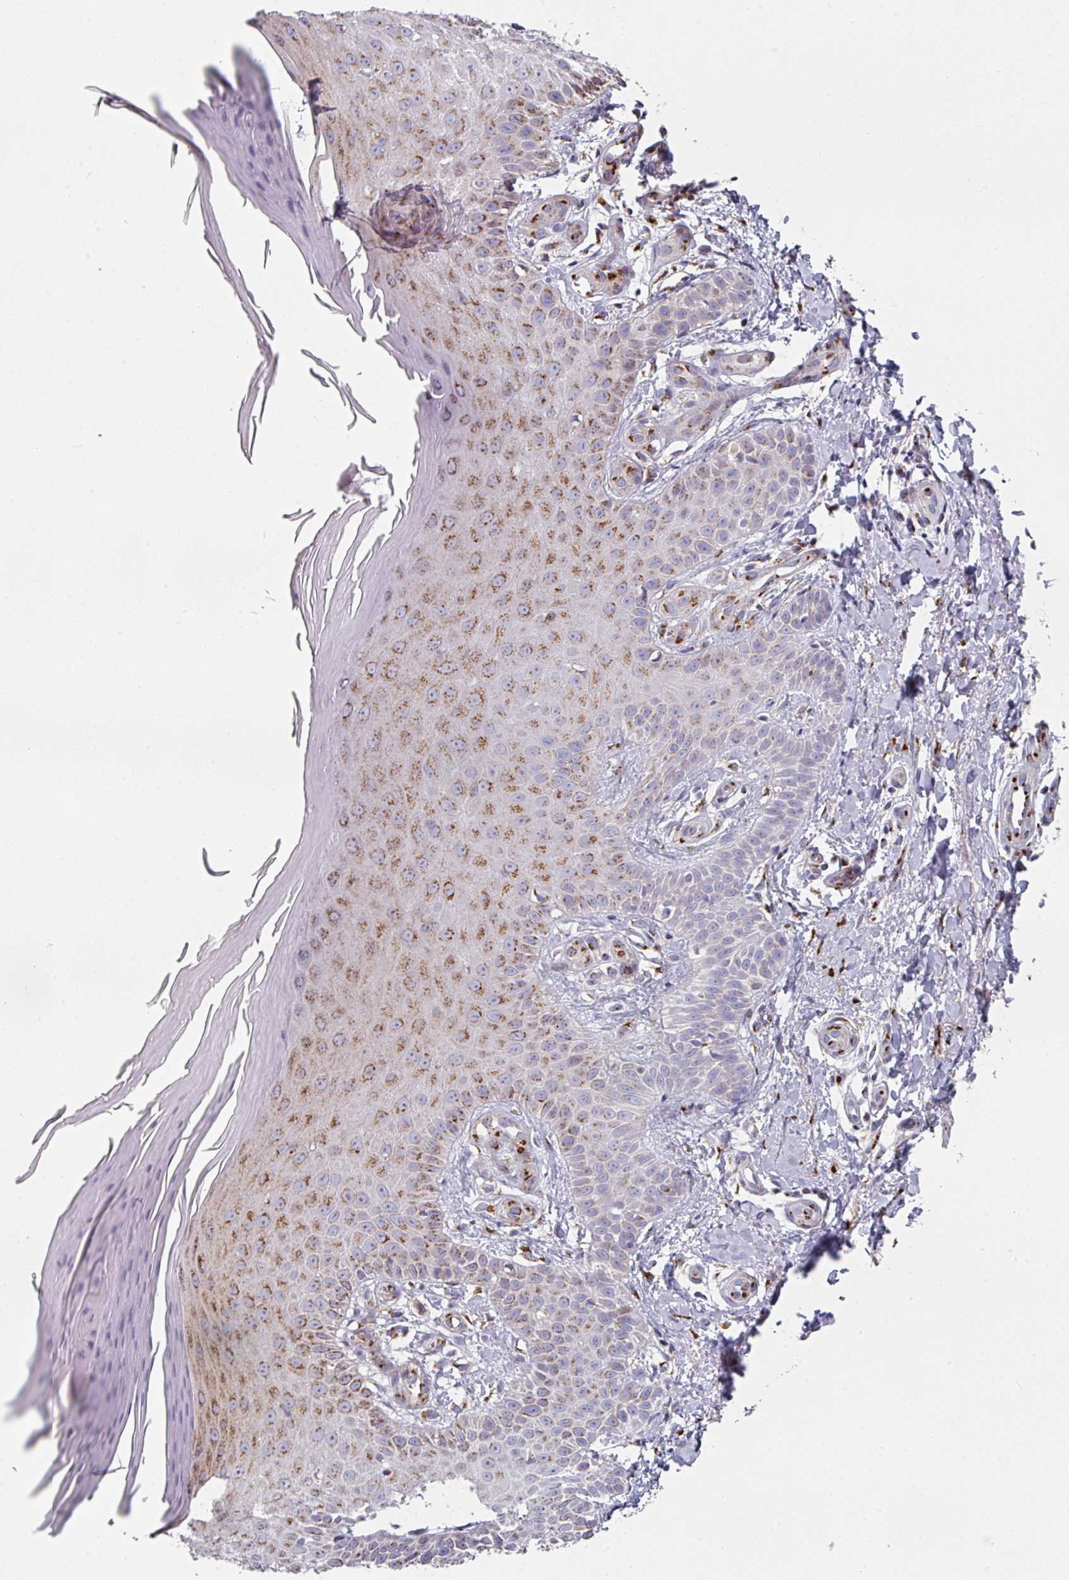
{"staining": {"intensity": "strong", "quantity": "25%-75%", "location": "cytoplasmic/membranous"}, "tissue": "skin", "cell_type": "Fibroblasts", "image_type": "normal", "snomed": [{"axis": "morphology", "description": "Normal tissue, NOS"}, {"axis": "topography", "description": "Skin"}], "caption": "Skin stained with immunohistochemistry demonstrates strong cytoplasmic/membranous positivity in approximately 25%-75% of fibroblasts. The staining is performed using DAB (3,3'-diaminobenzidine) brown chromogen to label protein expression. The nuclei are counter-stained blue using hematoxylin.", "gene": "CCDC85B", "patient": {"sex": "male", "age": 81}}